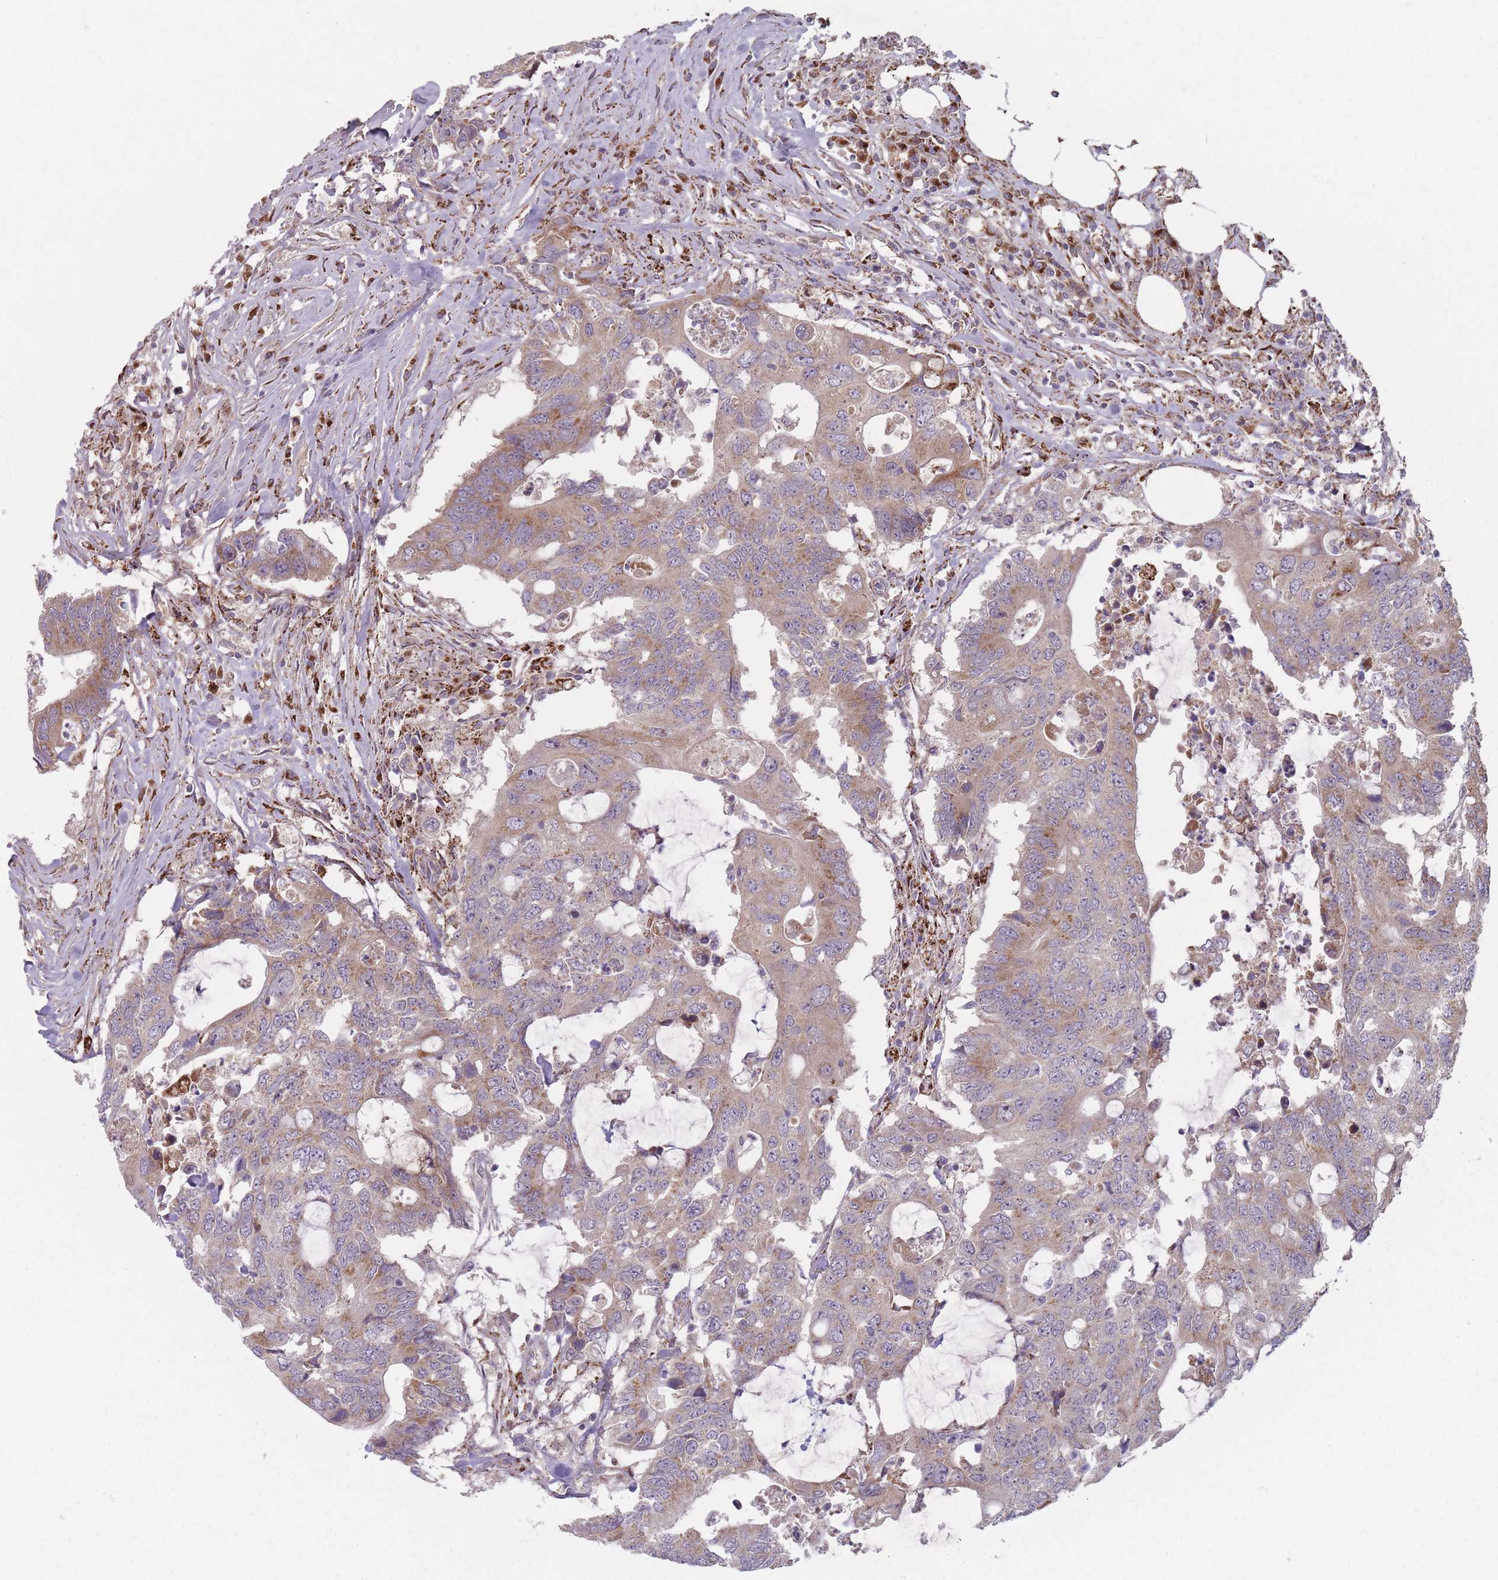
{"staining": {"intensity": "weak", "quantity": ">75%", "location": "cytoplasmic/membranous"}, "tissue": "colorectal cancer", "cell_type": "Tumor cells", "image_type": "cancer", "snomed": [{"axis": "morphology", "description": "Adenocarcinoma, NOS"}, {"axis": "topography", "description": "Colon"}], "caption": "Protein staining reveals weak cytoplasmic/membranous positivity in approximately >75% of tumor cells in colorectal cancer (adenocarcinoma).", "gene": "OR10Q1", "patient": {"sex": "male", "age": 71}}